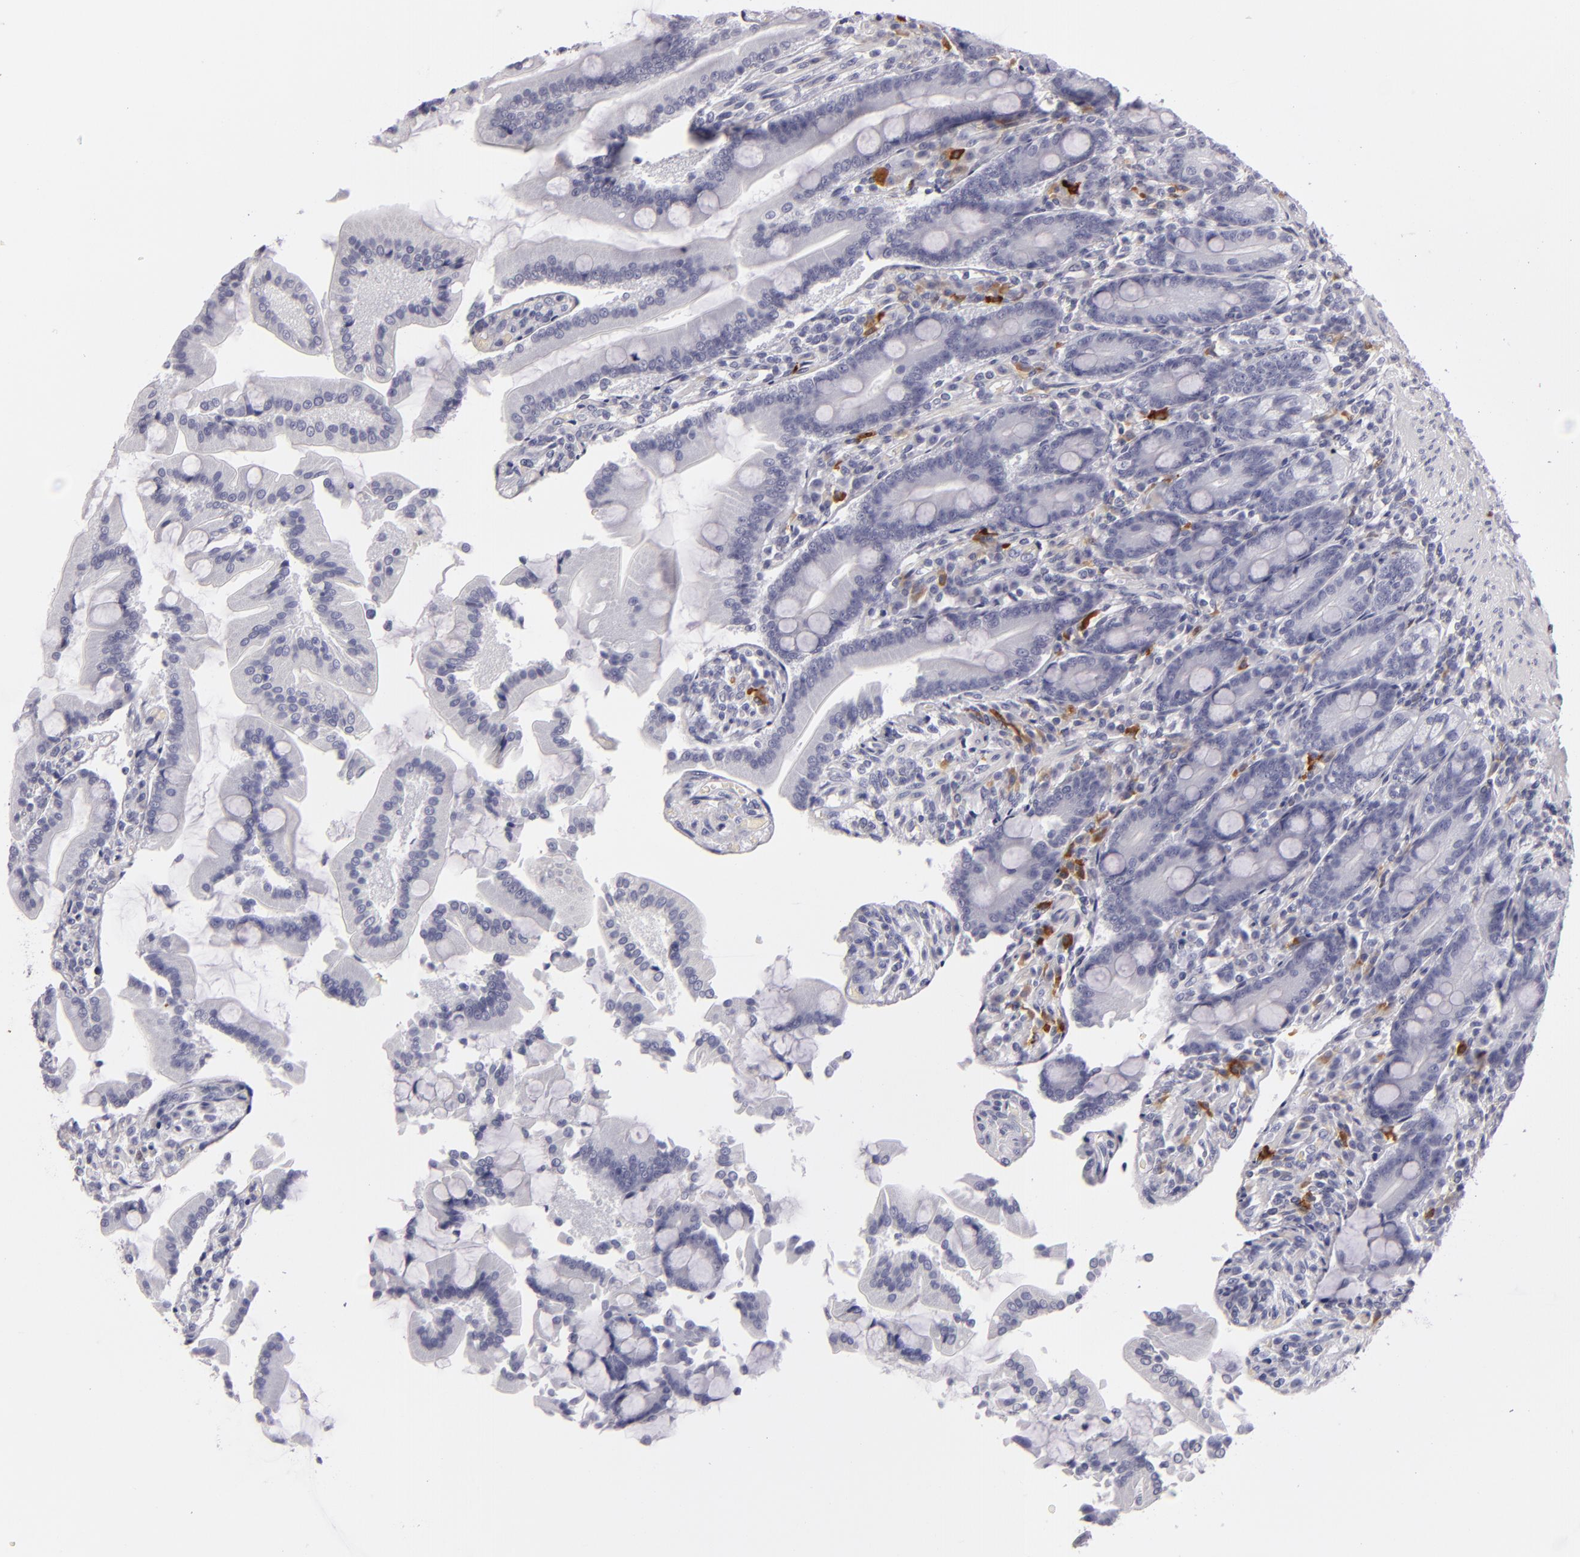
{"staining": {"intensity": "negative", "quantity": "none", "location": "none"}, "tissue": "duodenum", "cell_type": "Glandular cells", "image_type": "normal", "snomed": [{"axis": "morphology", "description": "Normal tissue, NOS"}, {"axis": "topography", "description": "Duodenum"}], "caption": "The immunohistochemistry image has no significant expression in glandular cells of duodenum.", "gene": "F13A1", "patient": {"sex": "female", "age": 64}}